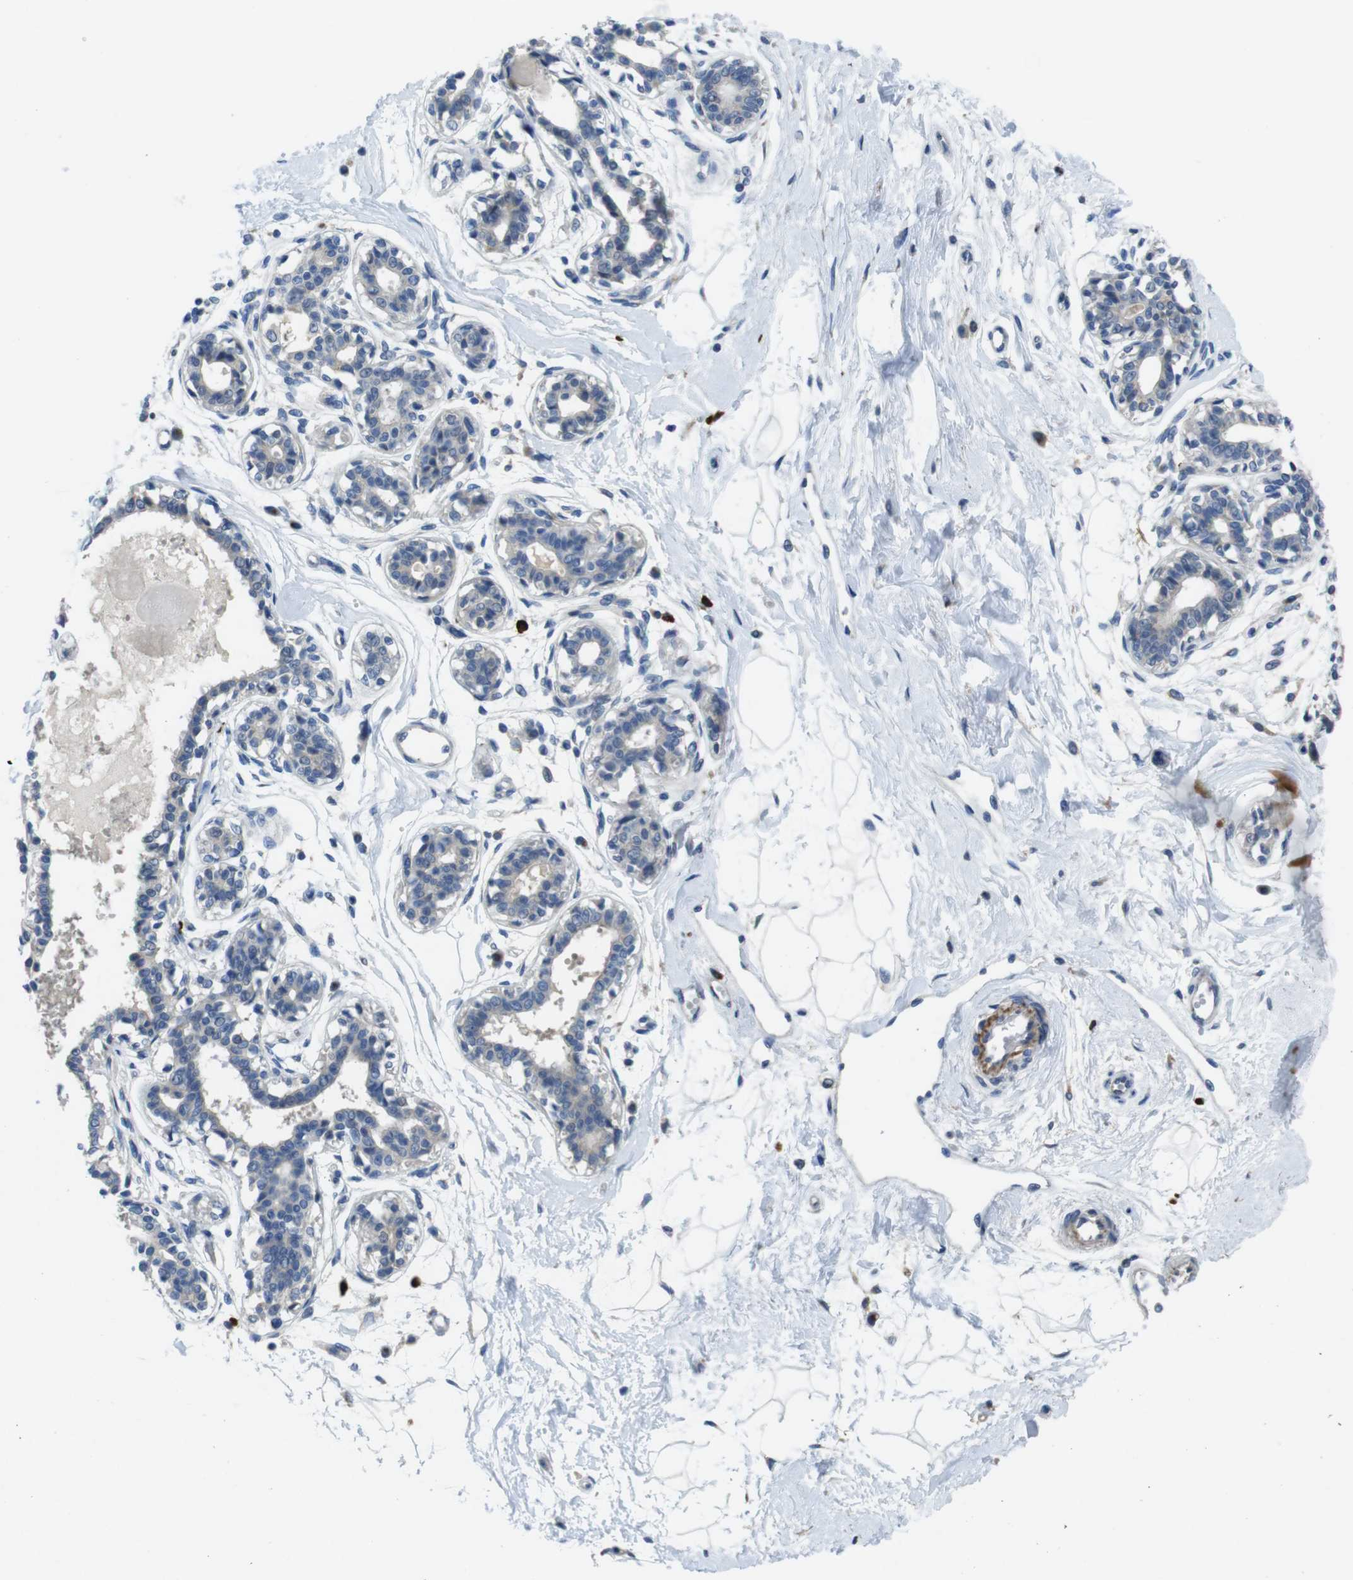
{"staining": {"intensity": "negative", "quantity": "none", "location": "none"}, "tissue": "breast", "cell_type": "Adipocytes", "image_type": "normal", "snomed": [{"axis": "morphology", "description": "Normal tissue, NOS"}, {"axis": "topography", "description": "Breast"}], "caption": "A micrograph of human breast is negative for staining in adipocytes.", "gene": "RAB6A", "patient": {"sex": "female", "age": 45}}